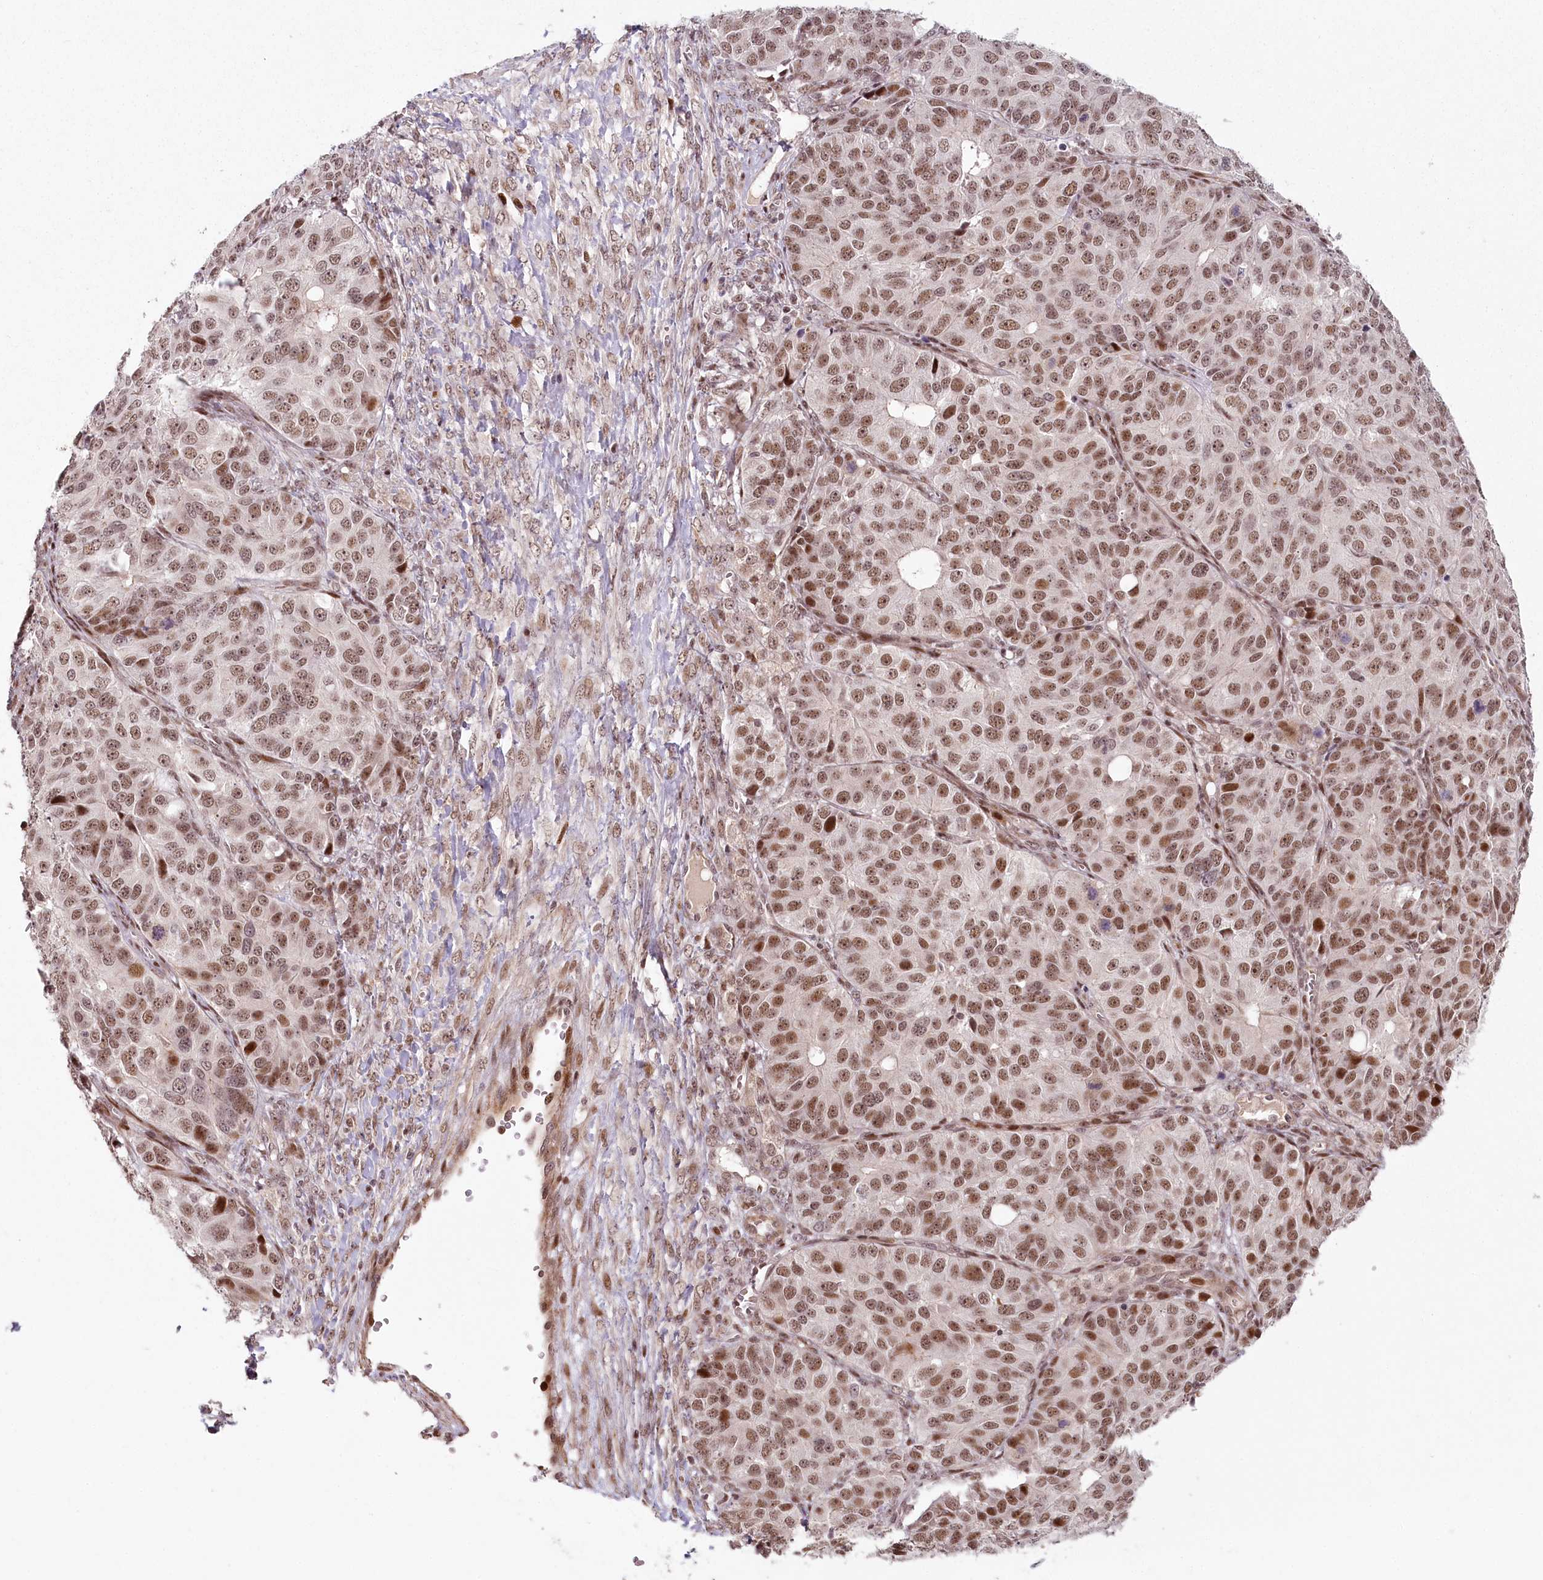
{"staining": {"intensity": "moderate", "quantity": ">75%", "location": "nuclear"}, "tissue": "ovarian cancer", "cell_type": "Tumor cells", "image_type": "cancer", "snomed": [{"axis": "morphology", "description": "Carcinoma, endometroid"}, {"axis": "topography", "description": "Ovary"}], "caption": "DAB (3,3'-diaminobenzidine) immunohistochemical staining of ovarian cancer shows moderate nuclear protein positivity in about >75% of tumor cells.", "gene": "FAM204A", "patient": {"sex": "female", "age": 51}}